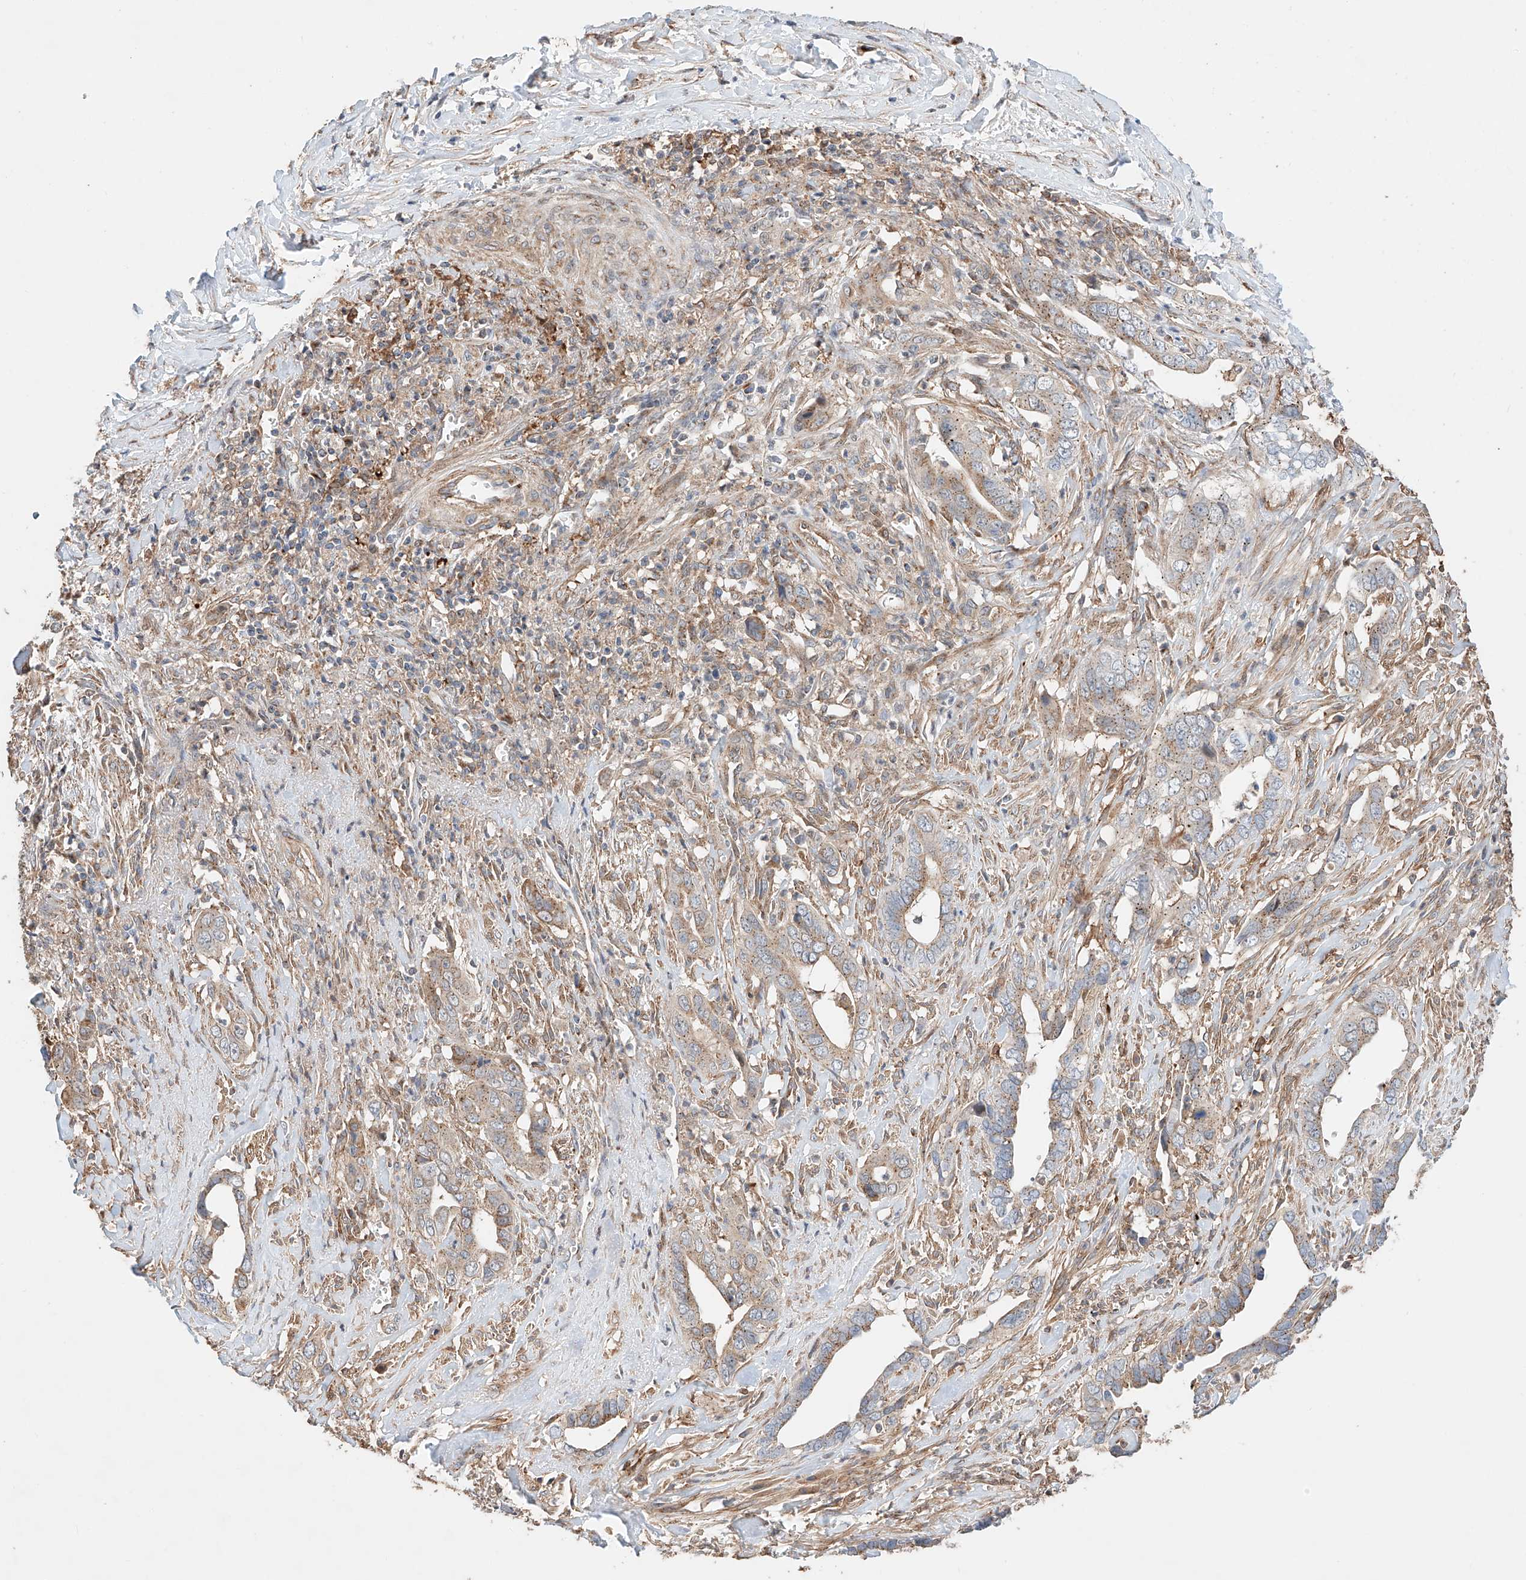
{"staining": {"intensity": "weak", "quantity": ">75%", "location": "cytoplasmic/membranous"}, "tissue": "liver cancer", "cell_type": "Tumor cells", "image_type": "cancer", "snomed": [{"axis": "morphology", "description": "Cholangiocarcinoma"}, {"axis": "topography", "description": "Liver"}], "caption": "Human liver cancer stained with a brown dye displays weak cytoplasmic/membranous positive staining in approximately >75% of tumor cells.", "gene": "MOSPD1", "patient": {"sex": "female", "age": 79}}